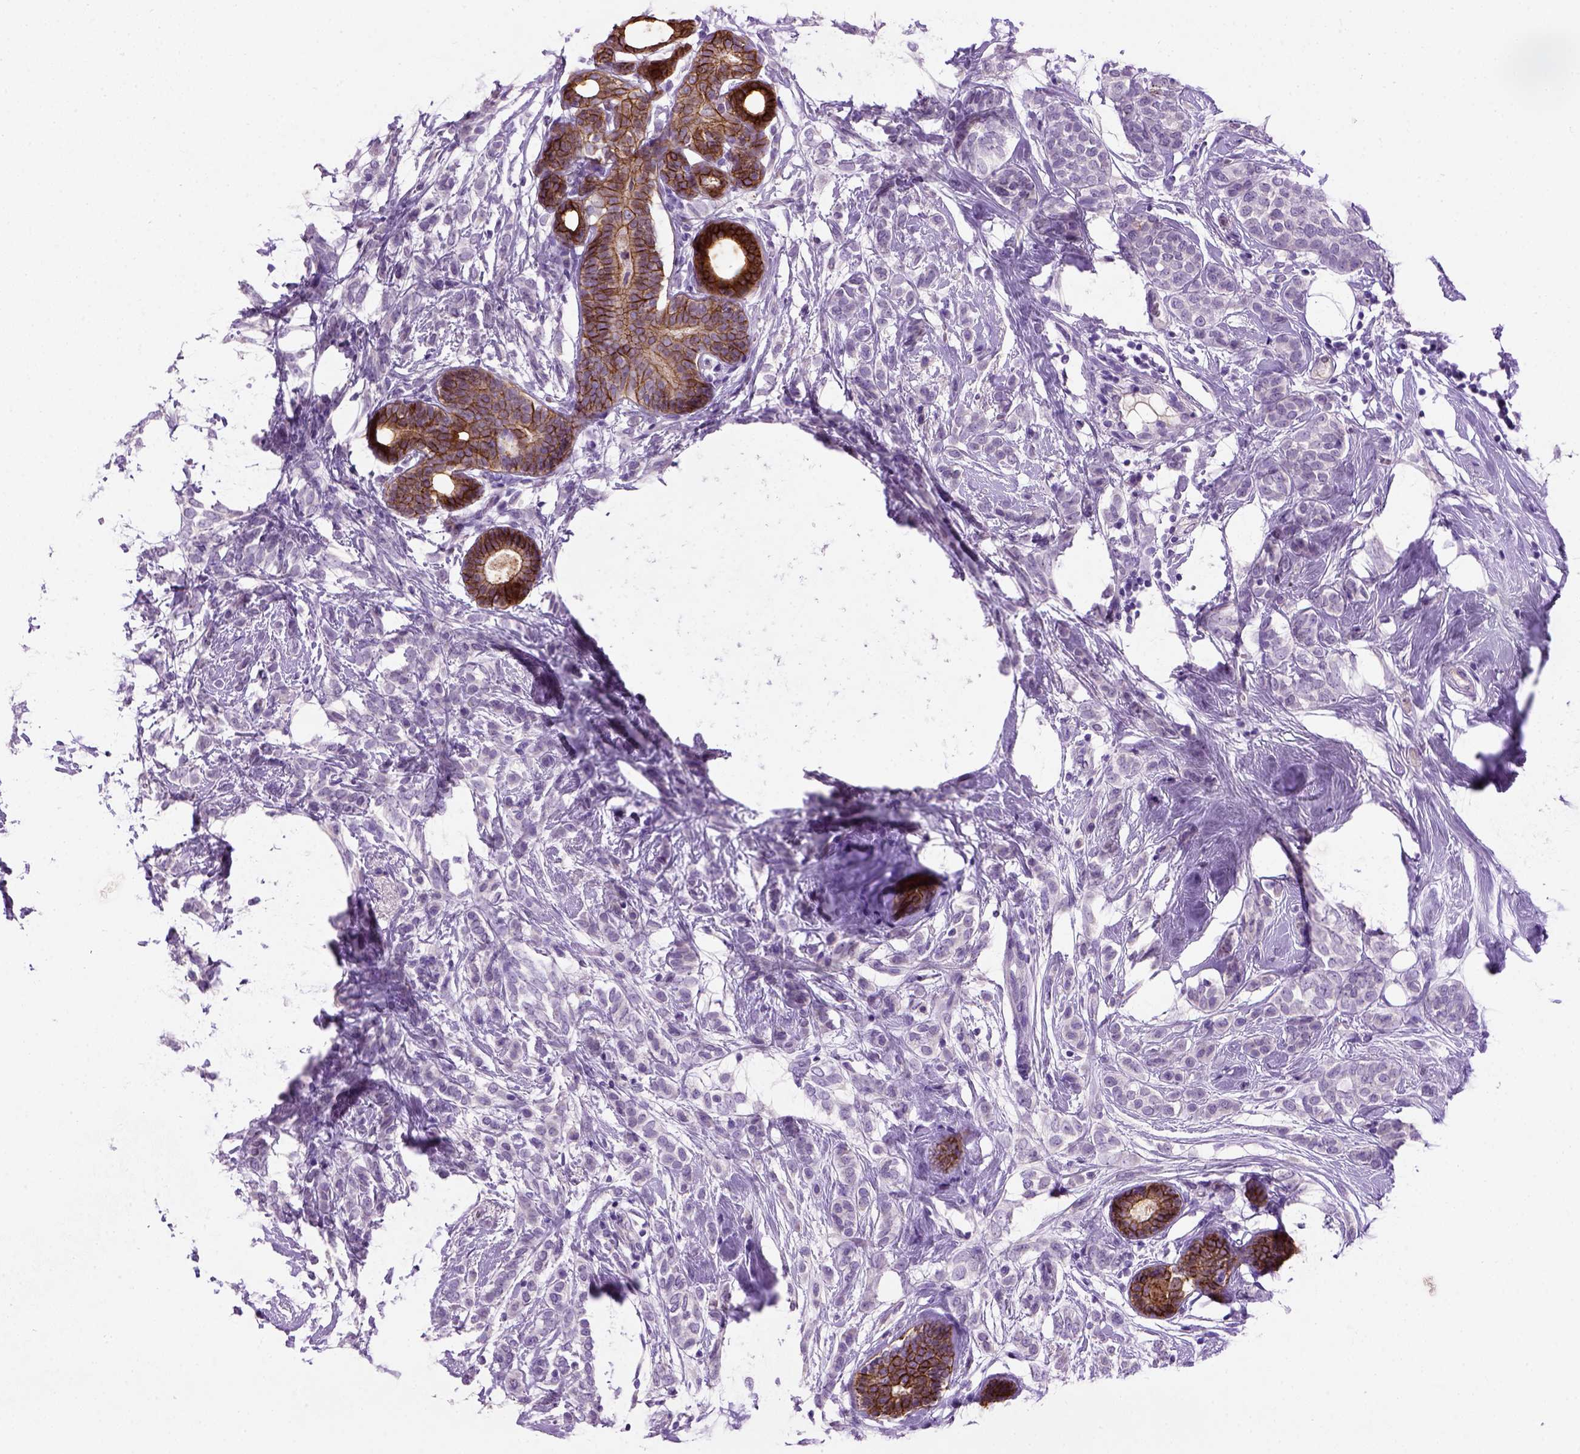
{"staining": {"intensity": "negative", "quantity": "none", "location": "none"}, "tissue": "breast cancer", "cell_type": "Tumor cells", "image_type": "cancer", "snomed": [{"axis": "morphology", "description": "Lobular carcinoma"}, {"axis": "topography", "description": "Breast"}], "caption": "This is an IHC image of breast lobular carcinoma. There is no positivity in tumor cells.", "gene": "CDH1", "patient": {"sex": "female", "age": 49}}